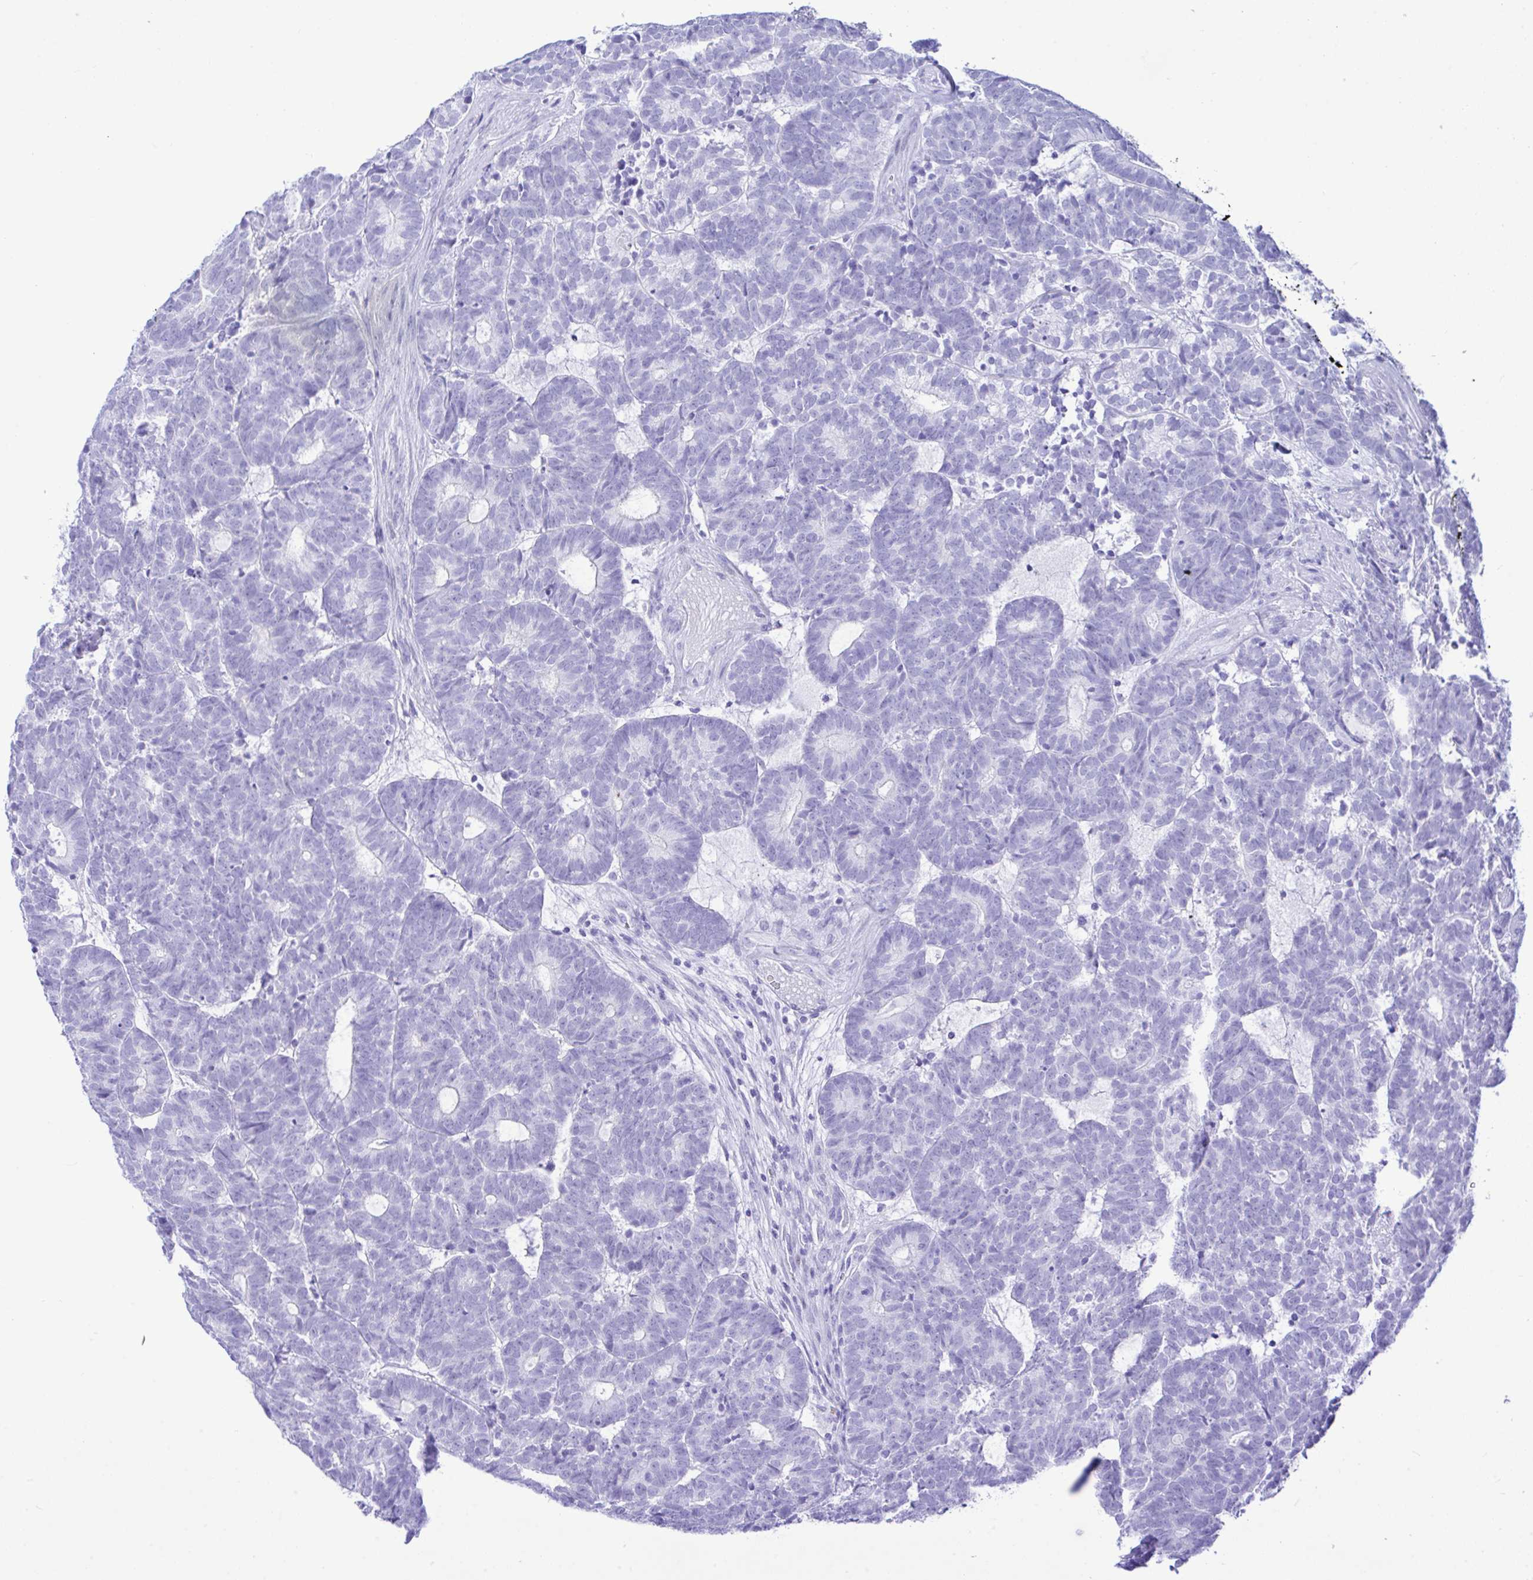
{"staining": {"intensity": "negative", "quantity": "none", "location": "none"}, "tissue": "head and neck cancer", "cell_type": "Tumor cells", "image_type": "cancer", "snomed": [{"axis": "morphology", "description": "Adenocarcinoma, NOS"}, {"axis": "topography", "description": "Head-Neck"}], "caption": "An immunohistochemistry (IHC) image of head and neck adenocarcinoma is shown. There is no staining in tumor cells of head and neck adenocarcinoma.", "gene": "SELENOV", "patient": {"sex": "female", "age": 81}}